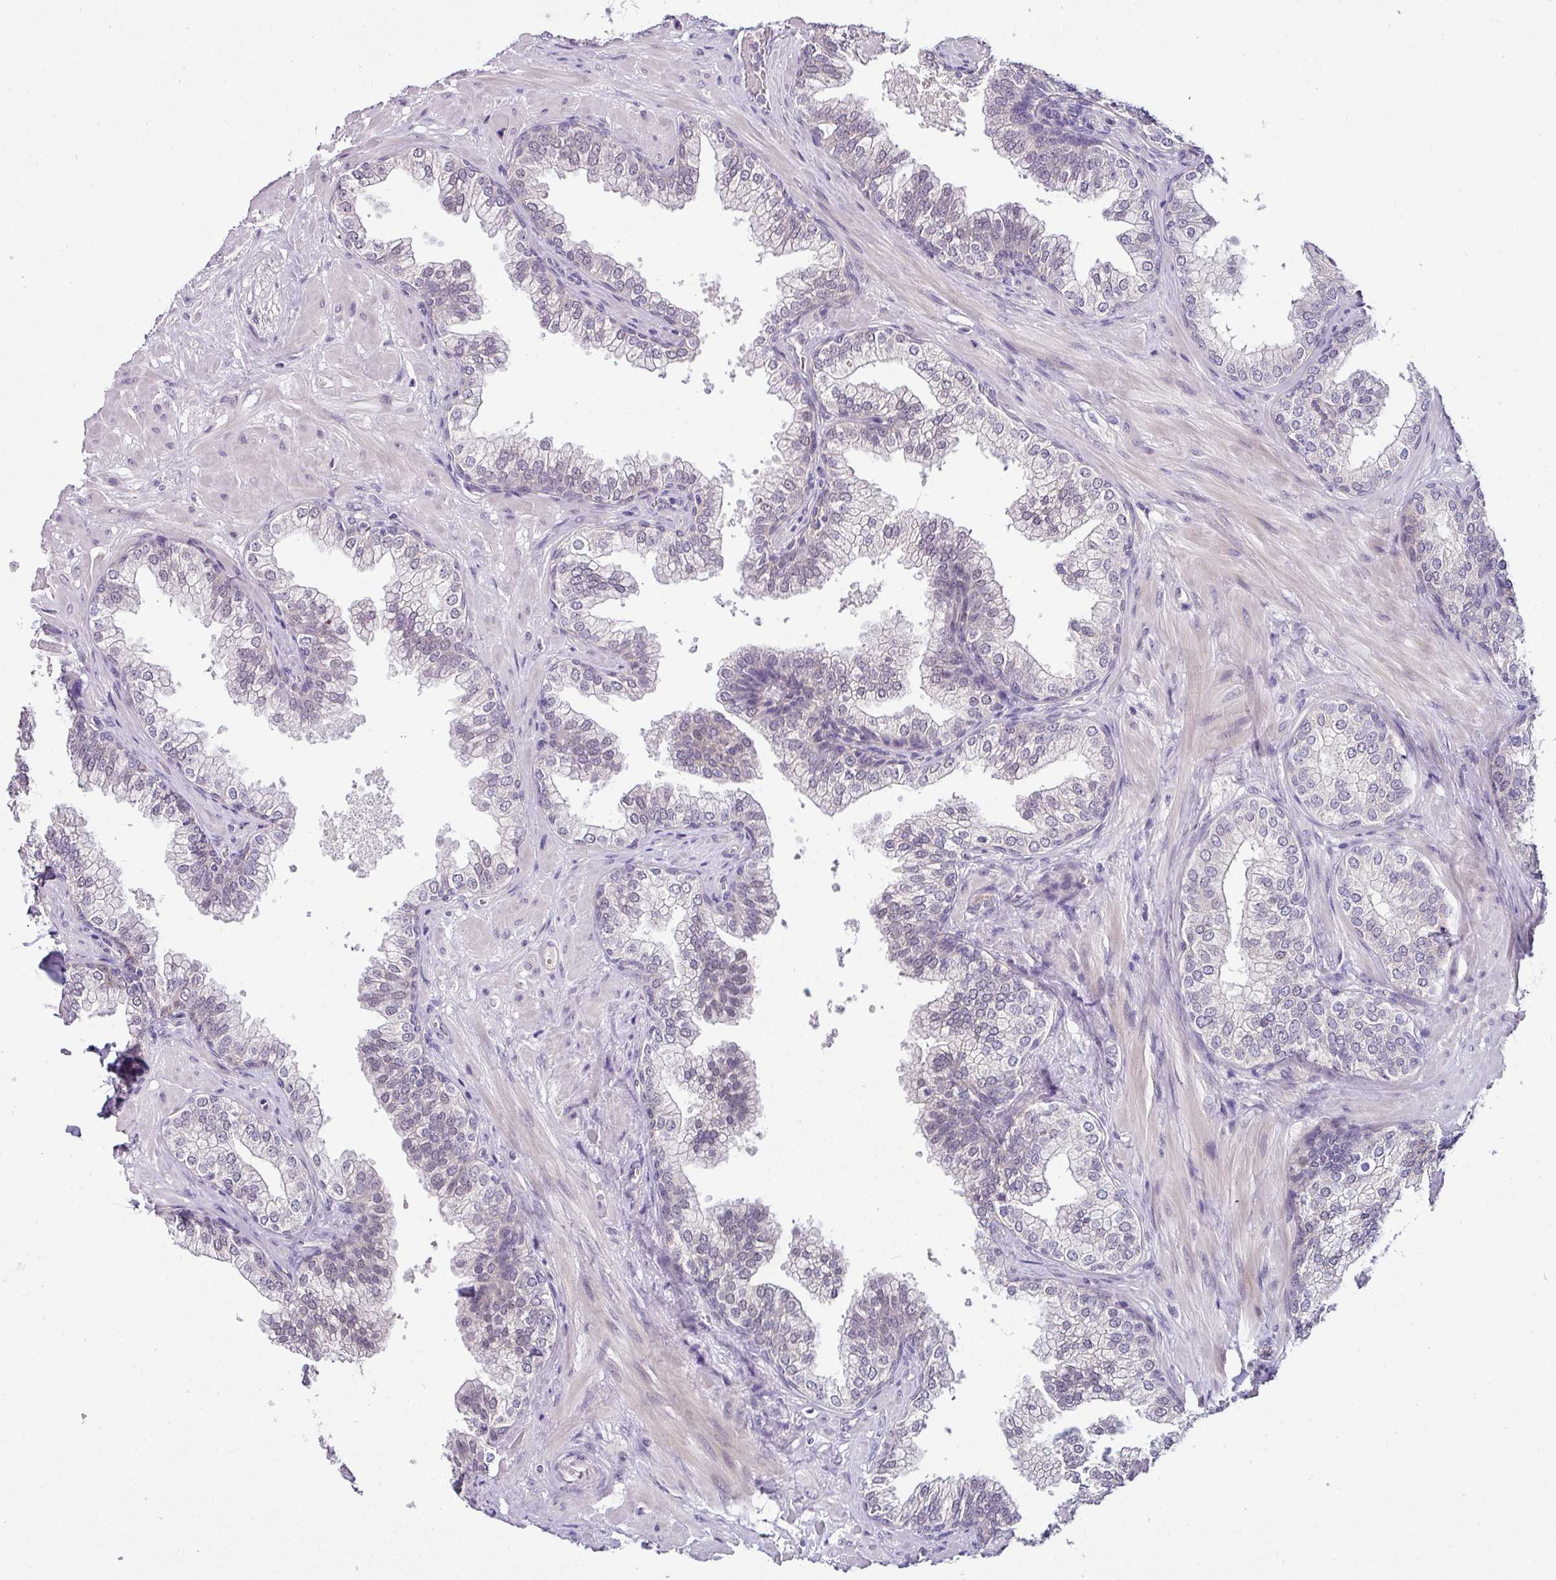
{"staining": {"intensity": "weak", "quantity": "<25%", "location": "cytoplasmic/membranous"}, "tissue": "prostate", "cell_type": "Glandular cells", "image_type": "normal", "snomed": [{"axis": "morphology", "description": "Normal tissue, NOS"}, {"axis": "topography", "description": "Prostate"}], "caption": "An IHC histopathology image of benign prostate is shown. There is no staining in glandular cells of prostate. (Stains: DAB IHC with hematoxylin counter stain, Microscopy: brightfield microscopy at high magnification).", "gene": "NAPSA", "patient": {"sex": "male", "age": 60}}